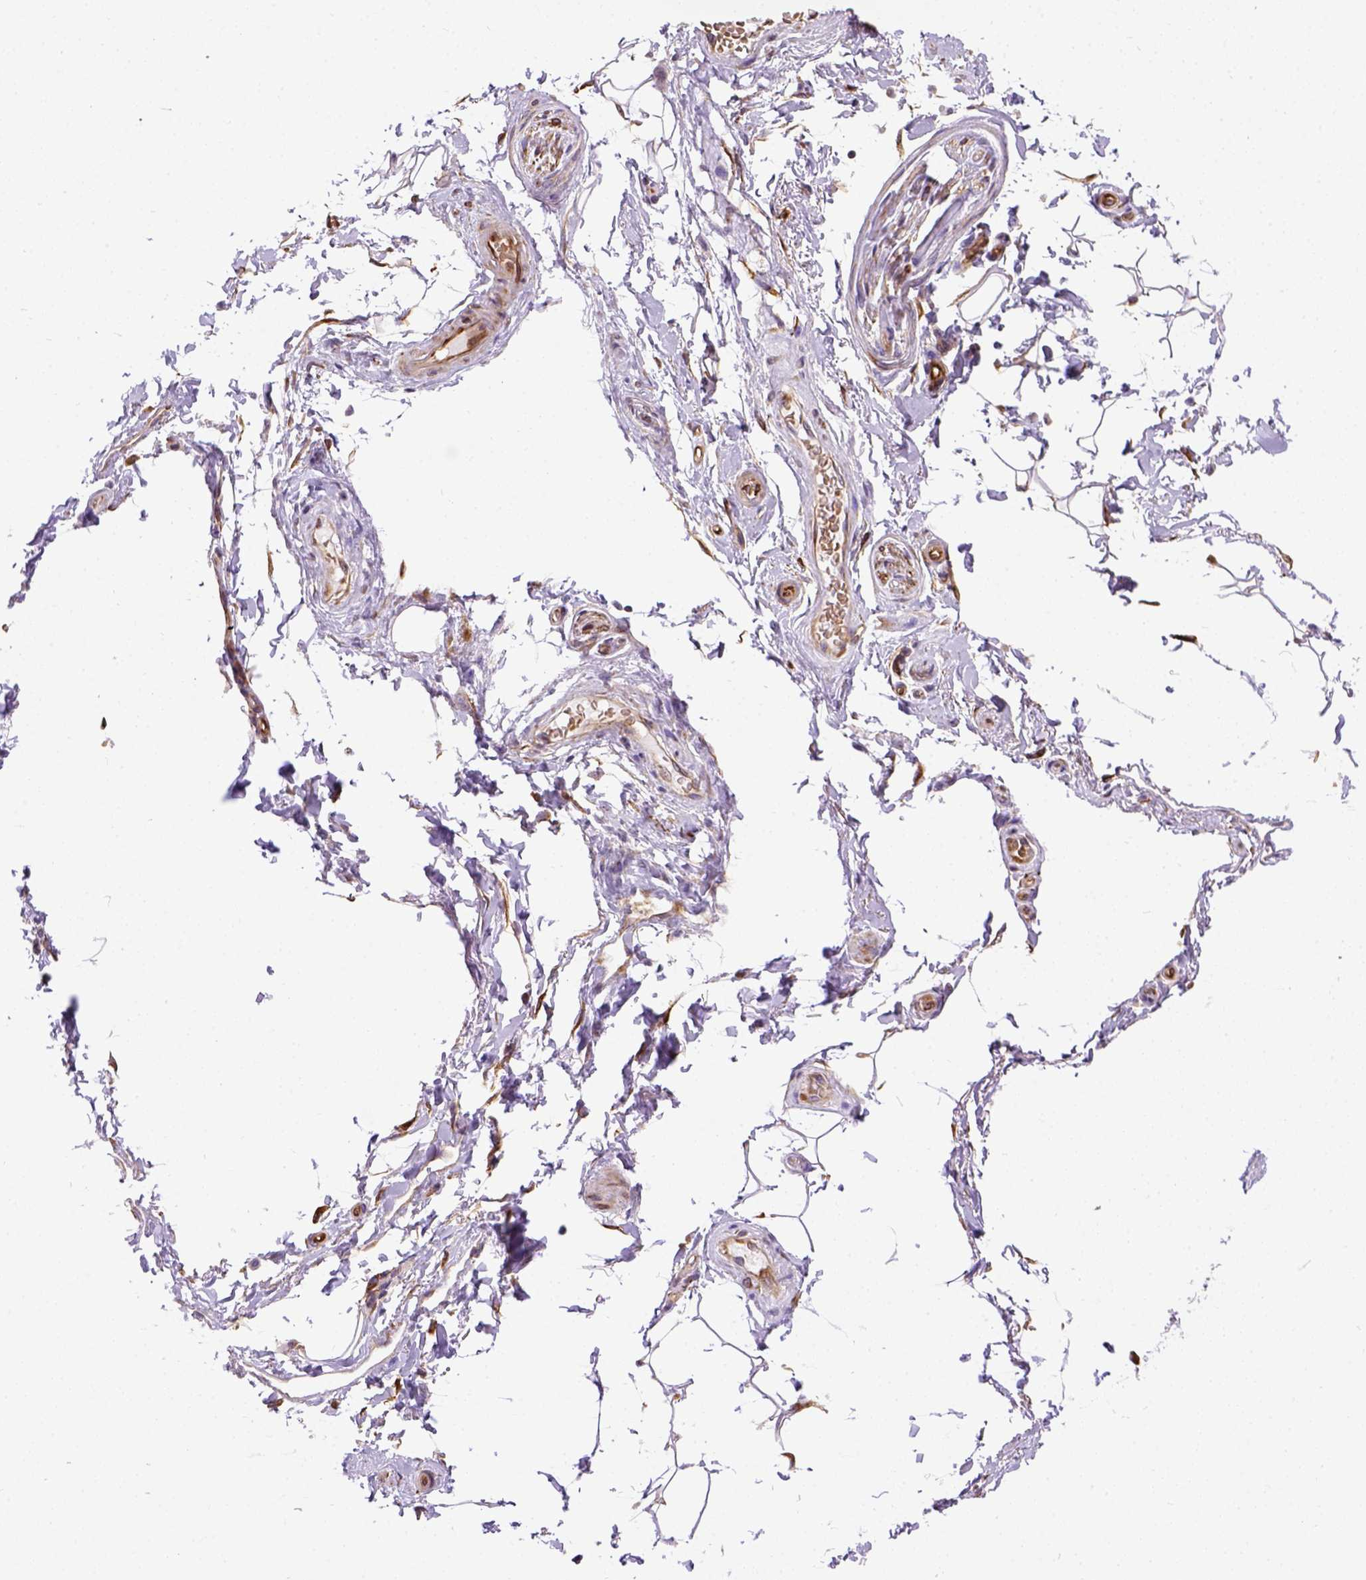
{"staining": {"intensity": "strong", "quantity": ">75%", "location": "cytoplasmic/membranous"}, "tissue": "soft tissue", "cell_type": "Fibroblasts", "image_type": "normal", "snomed": [{"axis": "morphology", "description": "Normal tissue, NOS"}, {"axis": "topography", "description": "Anal"}, {"axis": "topography", "description": "Peripheral nerve tissue"}], "caption": "Immunohistochemical staining of normal soft tissue demonstrates high levels of strong cytoplasmic/membranous staining in about >75% of fibroblasts.", "gene": "KAZN", "patient": {"sex": "male", "age": 51}}